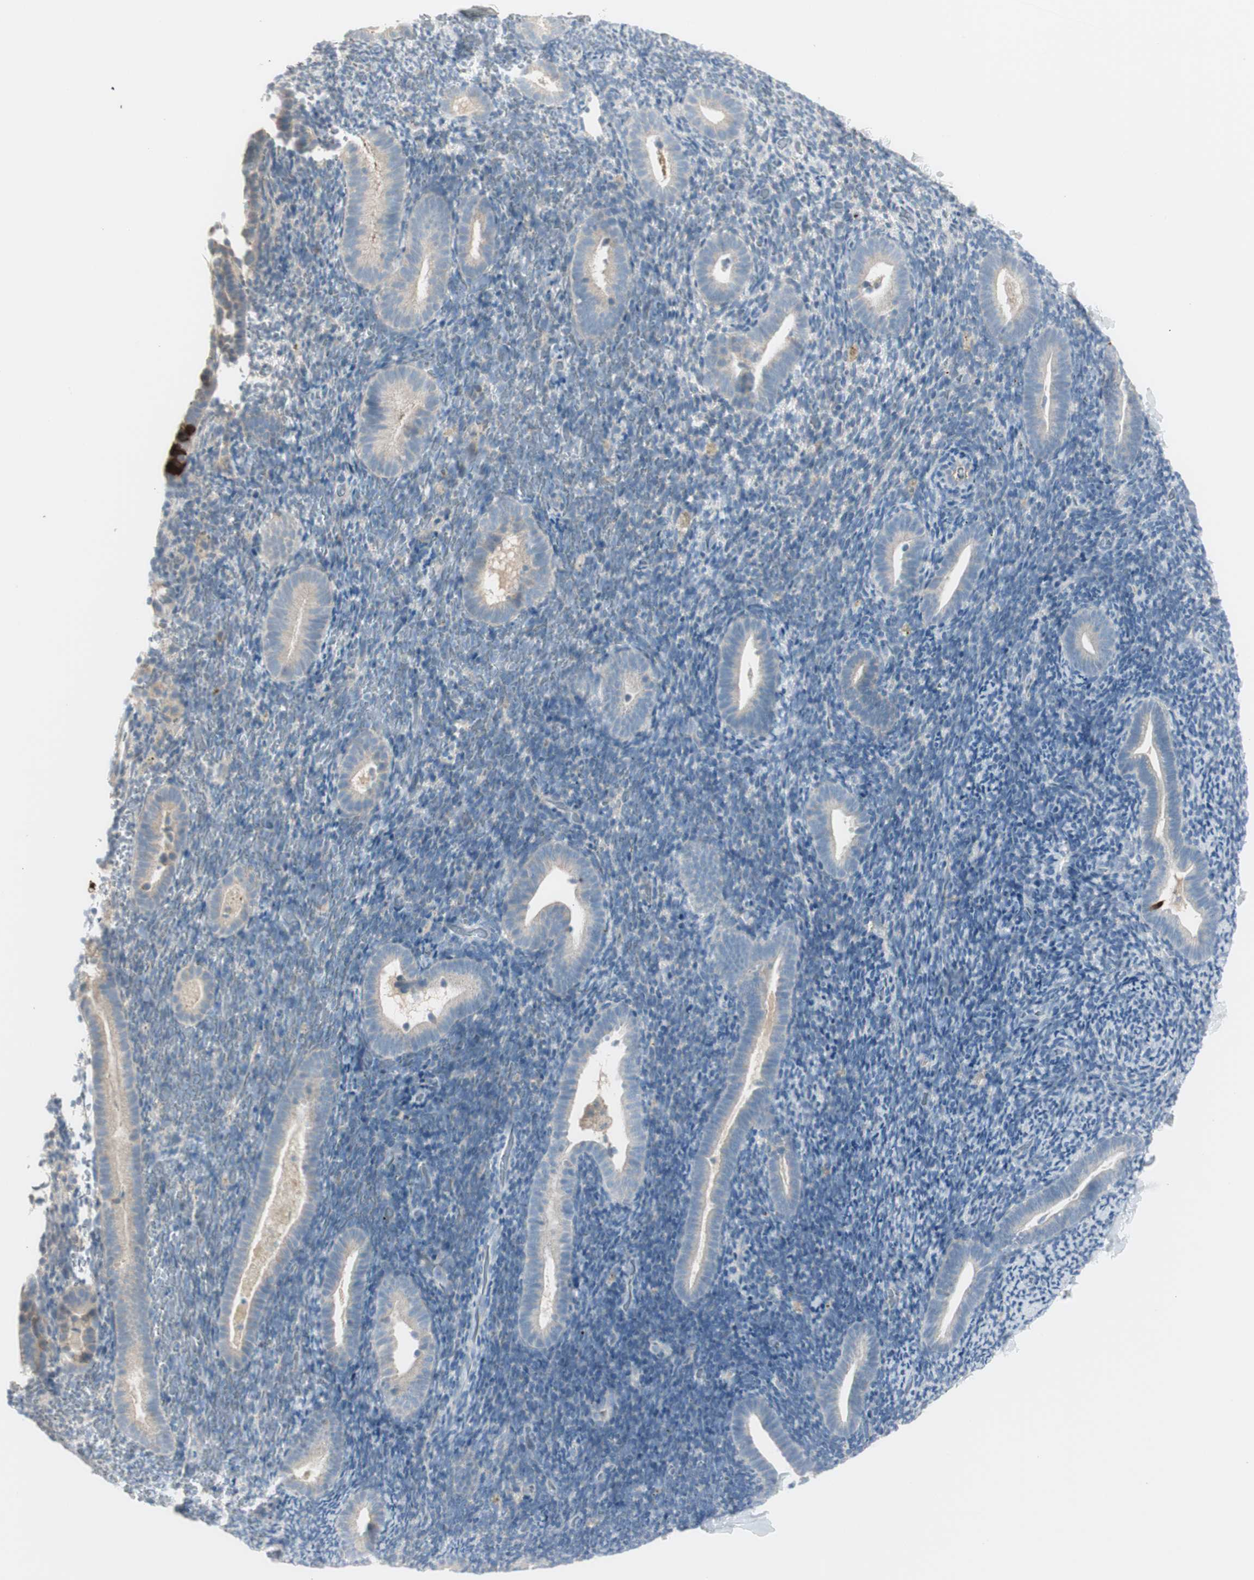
{"staining": {"intensity": "negative", "quantity": "none", "location": "none"}, "tissue": "endometrium", "cell_type": "Cells in endometrial stroma", "image_type": "normal", "snomed": [{"axis": "morphology", "description": "Normal tissue, NOS"}, {"axis": "topography", "description": "Endometrium"}], "caption": "Cells in endometrial stroma show no significant staining in benign endometrium. The staining was performed using DAB (3,3'-diaminobenzidine) to visualize the protein expression in brown, while the nuclei were stained in blue with hematoxylin (Magnification: 20x).", "gene": "MAPRE3", "patient": {"sex": "female", "age": 51}}